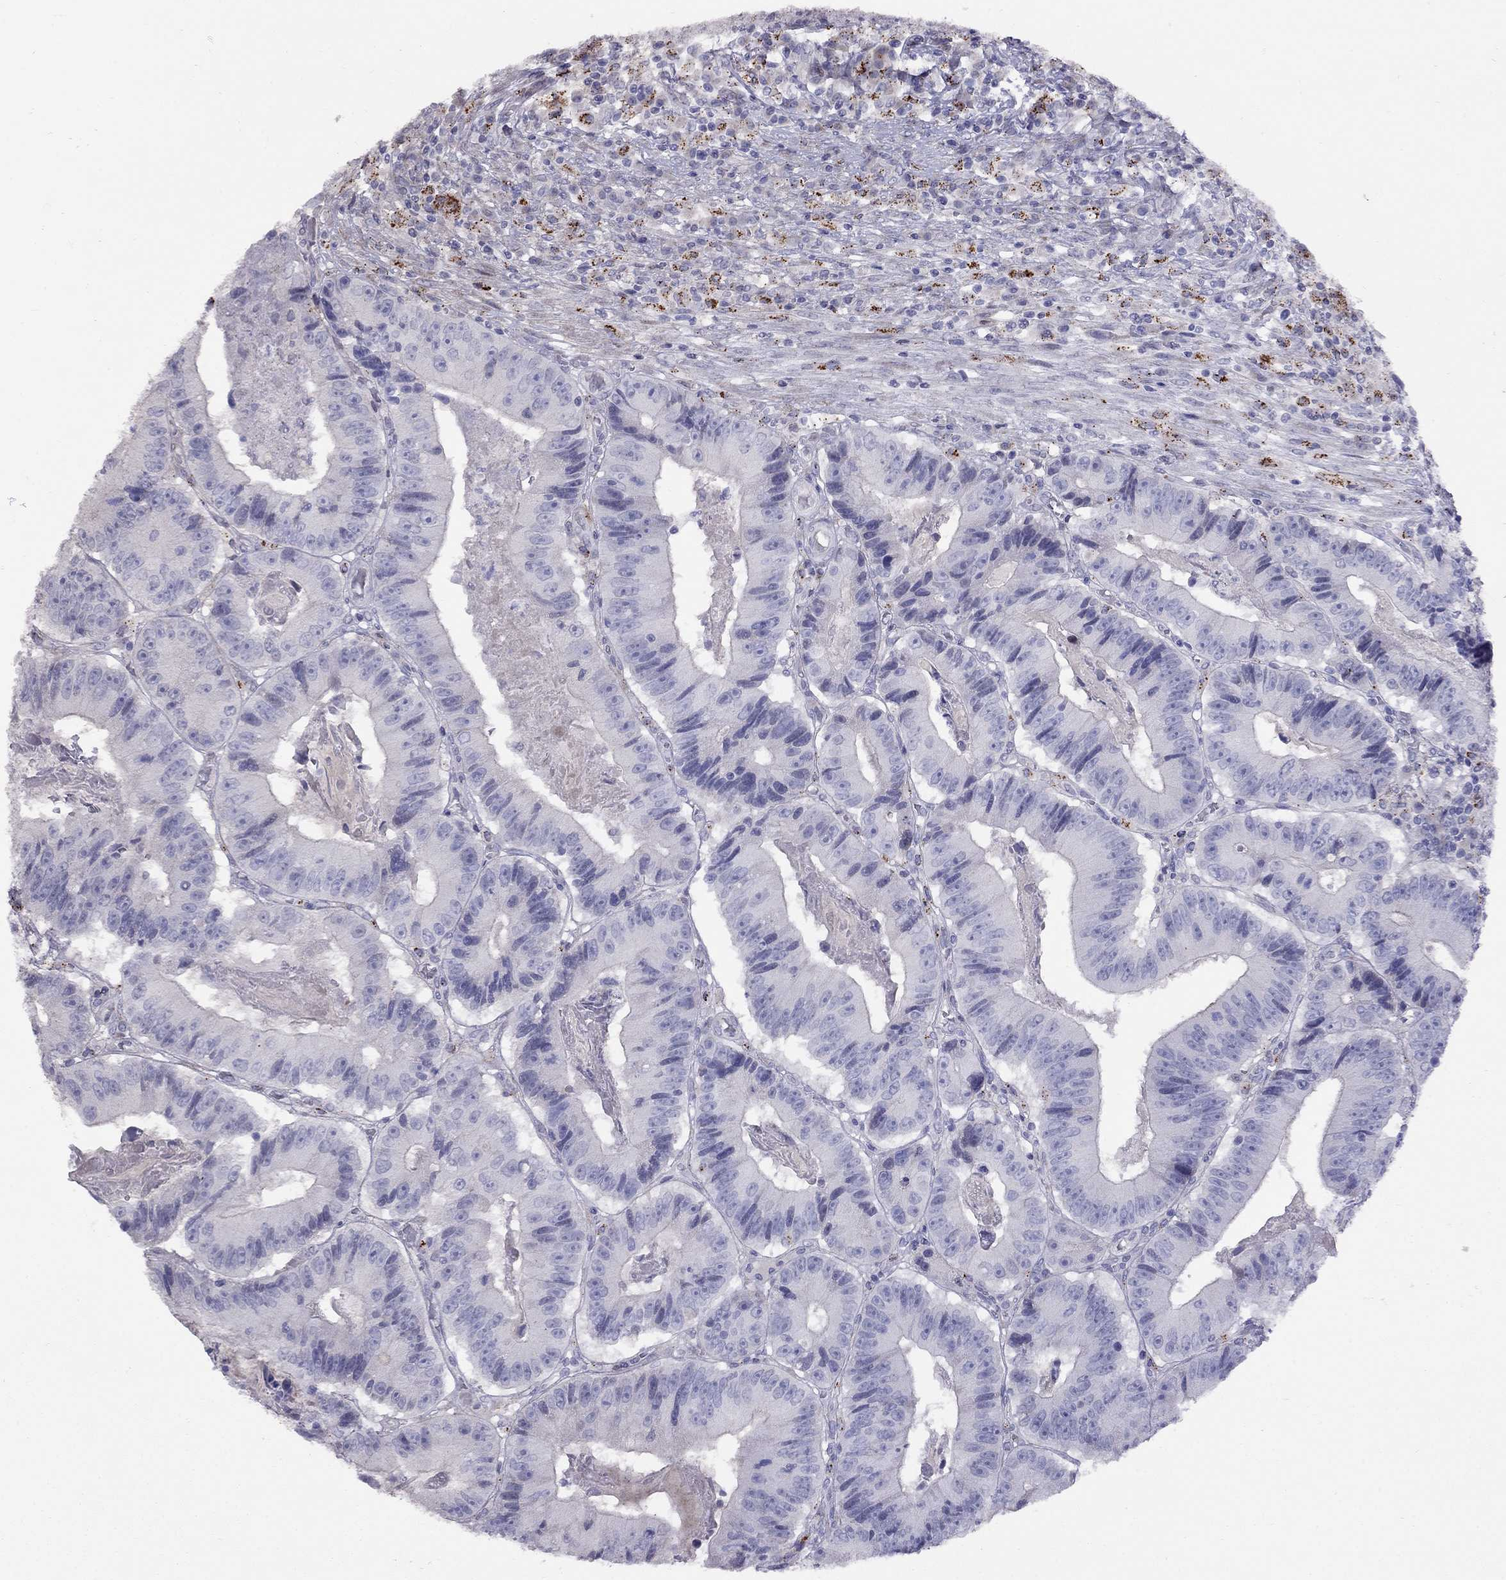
{"staining": {"intensity": "negative", "quantity": "none", "location": "none"}, "tissue": "colorectal cancer", "cell_type": "Tumor cells", "image_type": "cancer", "snomed": [{"axis": "morphology", "description": "Adenocarcinoma, NOS"}, {"axis": "topography", "description": "Colon"}], "caption": "Colorectal cancer (adenocarcinoma) was stained to show a protein in brown. There is no significant positivity in tumor cells.", "gene": "MAGEB4", "patient": {"sex": "female", "age": 86}}